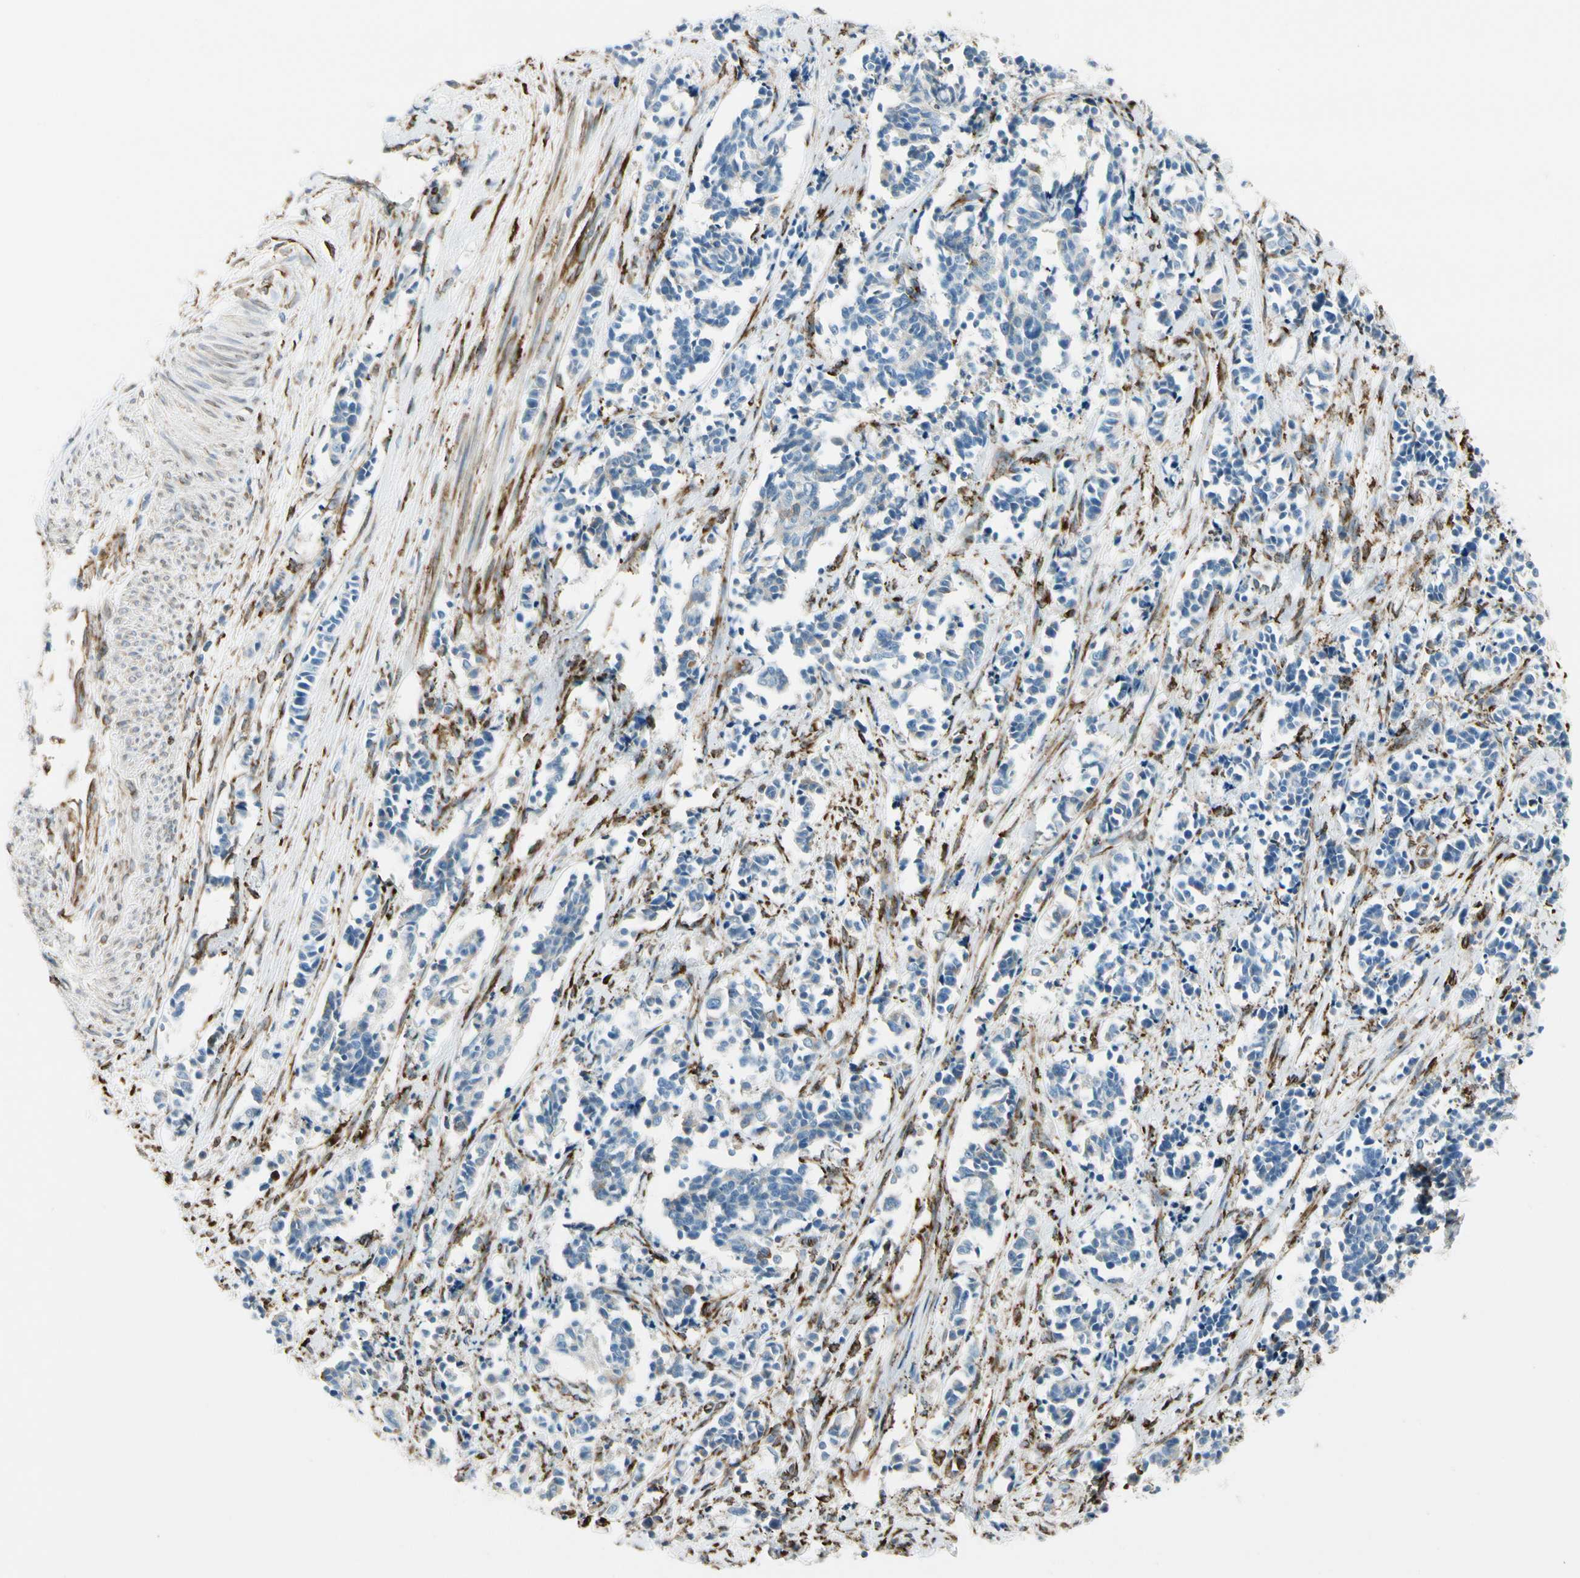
{"staining": {"intensity": "weak", "quantity": "25%-75%", "location": "cytoplasmic/membranous"}, "tissue": "cervical cancer", "cell_type": "Tumor cells", "image_type": "cancer", "snomed": [{"axis": "morphology", "description": "Squamous cell carcinoma, NOS"}, {"axis": "topography", "description": "Cervix"}], "caption": "This histopathology image demonstrates immunohistochemistry (IHC) staining of cervical squamous cell carcinoma, with low weak cytoplasmic/membranous staining in approximately 25%-75% of tumor cells.", "gene": "FKBP7", "patient": {"sex": "female", "age": 35}}